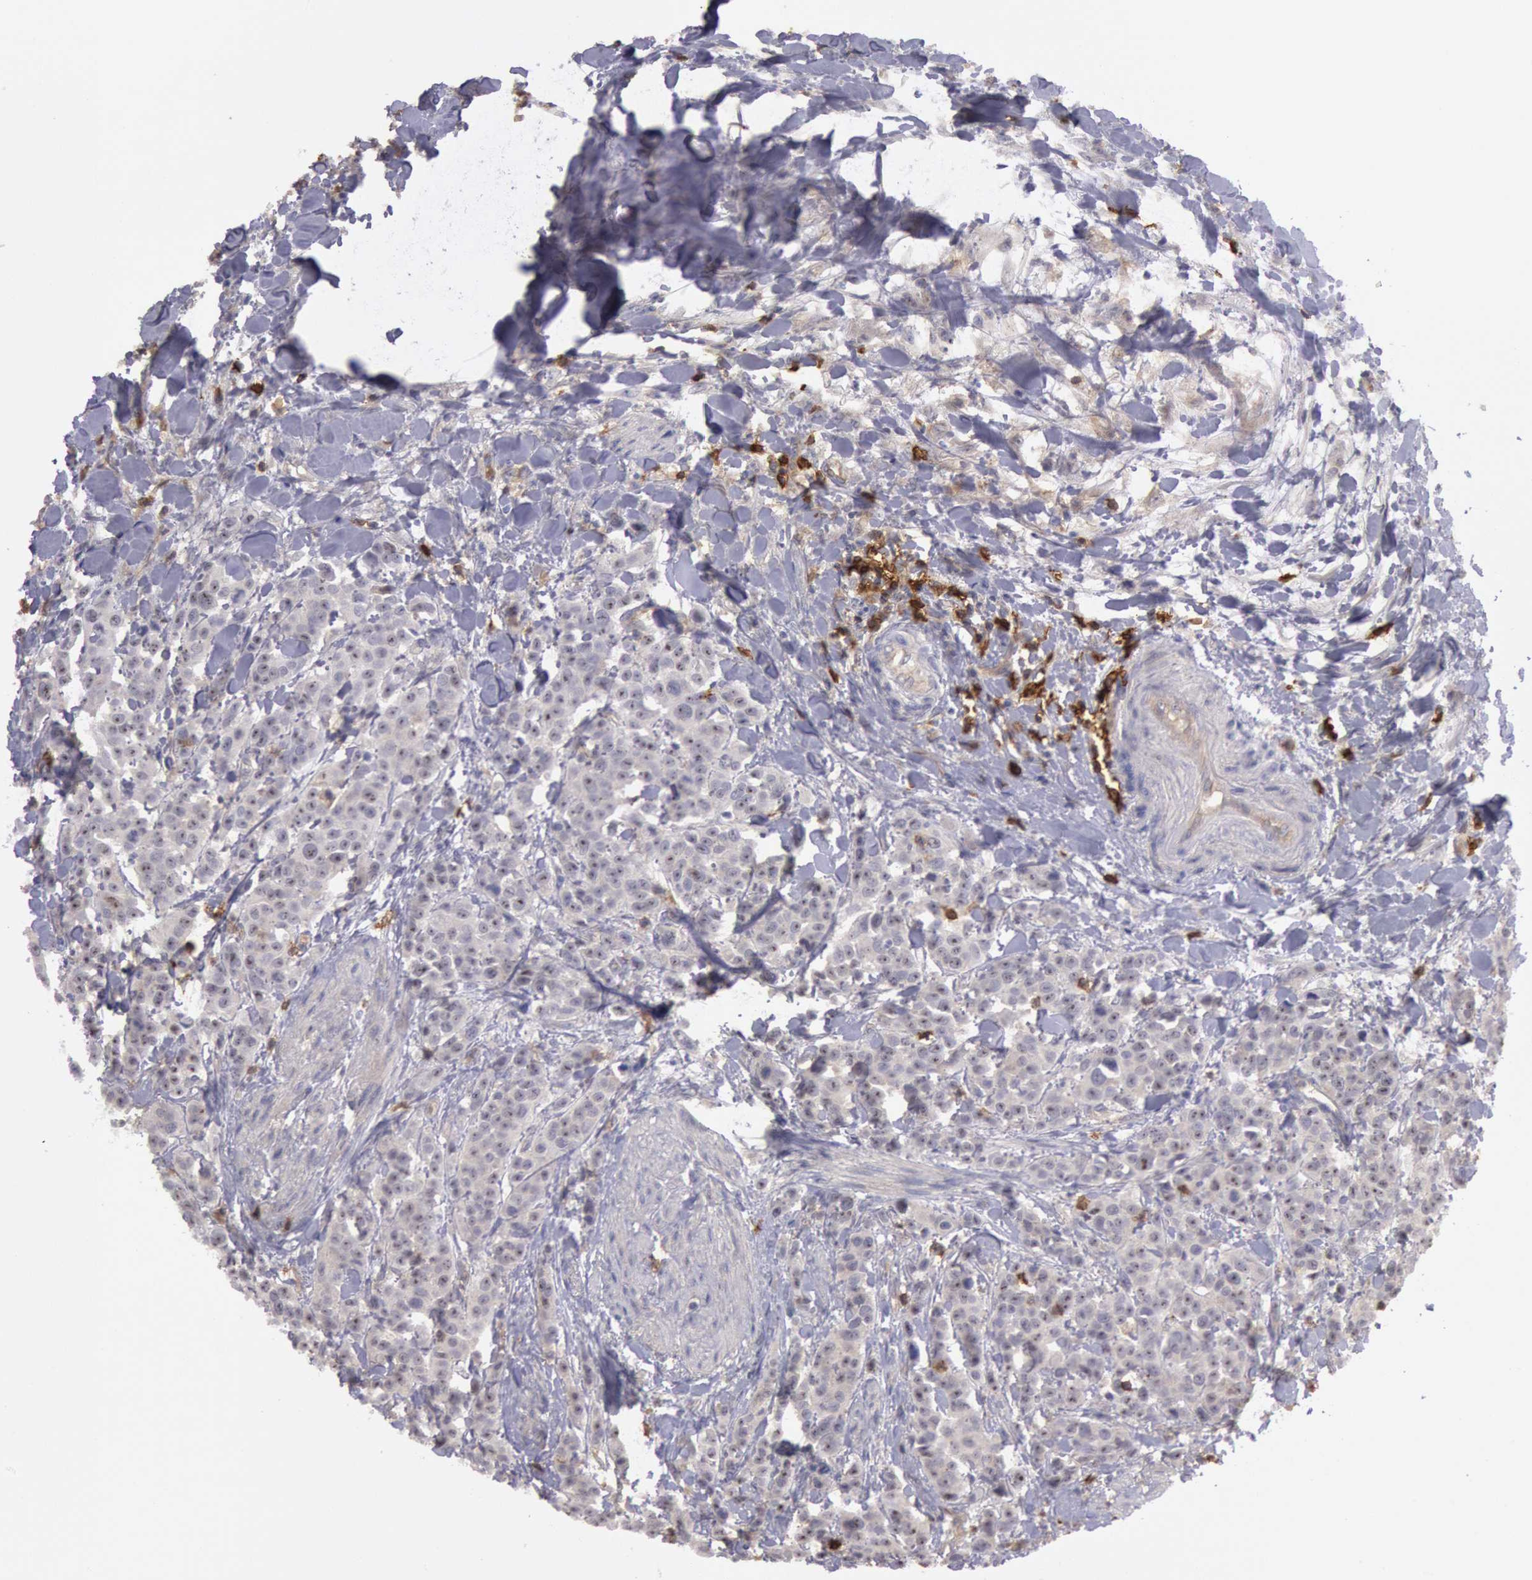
{"staining": {"intensity": "weak", "quantity": ">75%", "location": "cytoplasmic/membranous"}, "tissue": "urothelial cancer", "cell_type": "Tumor cells", "image_type": "cancer", "snomed": [{"axis": "morphology", "description": "Urothelial carcinoma, High grade"}, {"axis": "topography", "description": "Urinary bladder"}], "caption": "High-power microscopy captured an immunohistochemistry micrograph of urothelial carcinoma (high-grade), revealing weak cytoplasmic/membranous positivity in approximately >75% of tumor cells.", "gene": "TRIB2", "patient": {"sex": "male", "age": 56}}